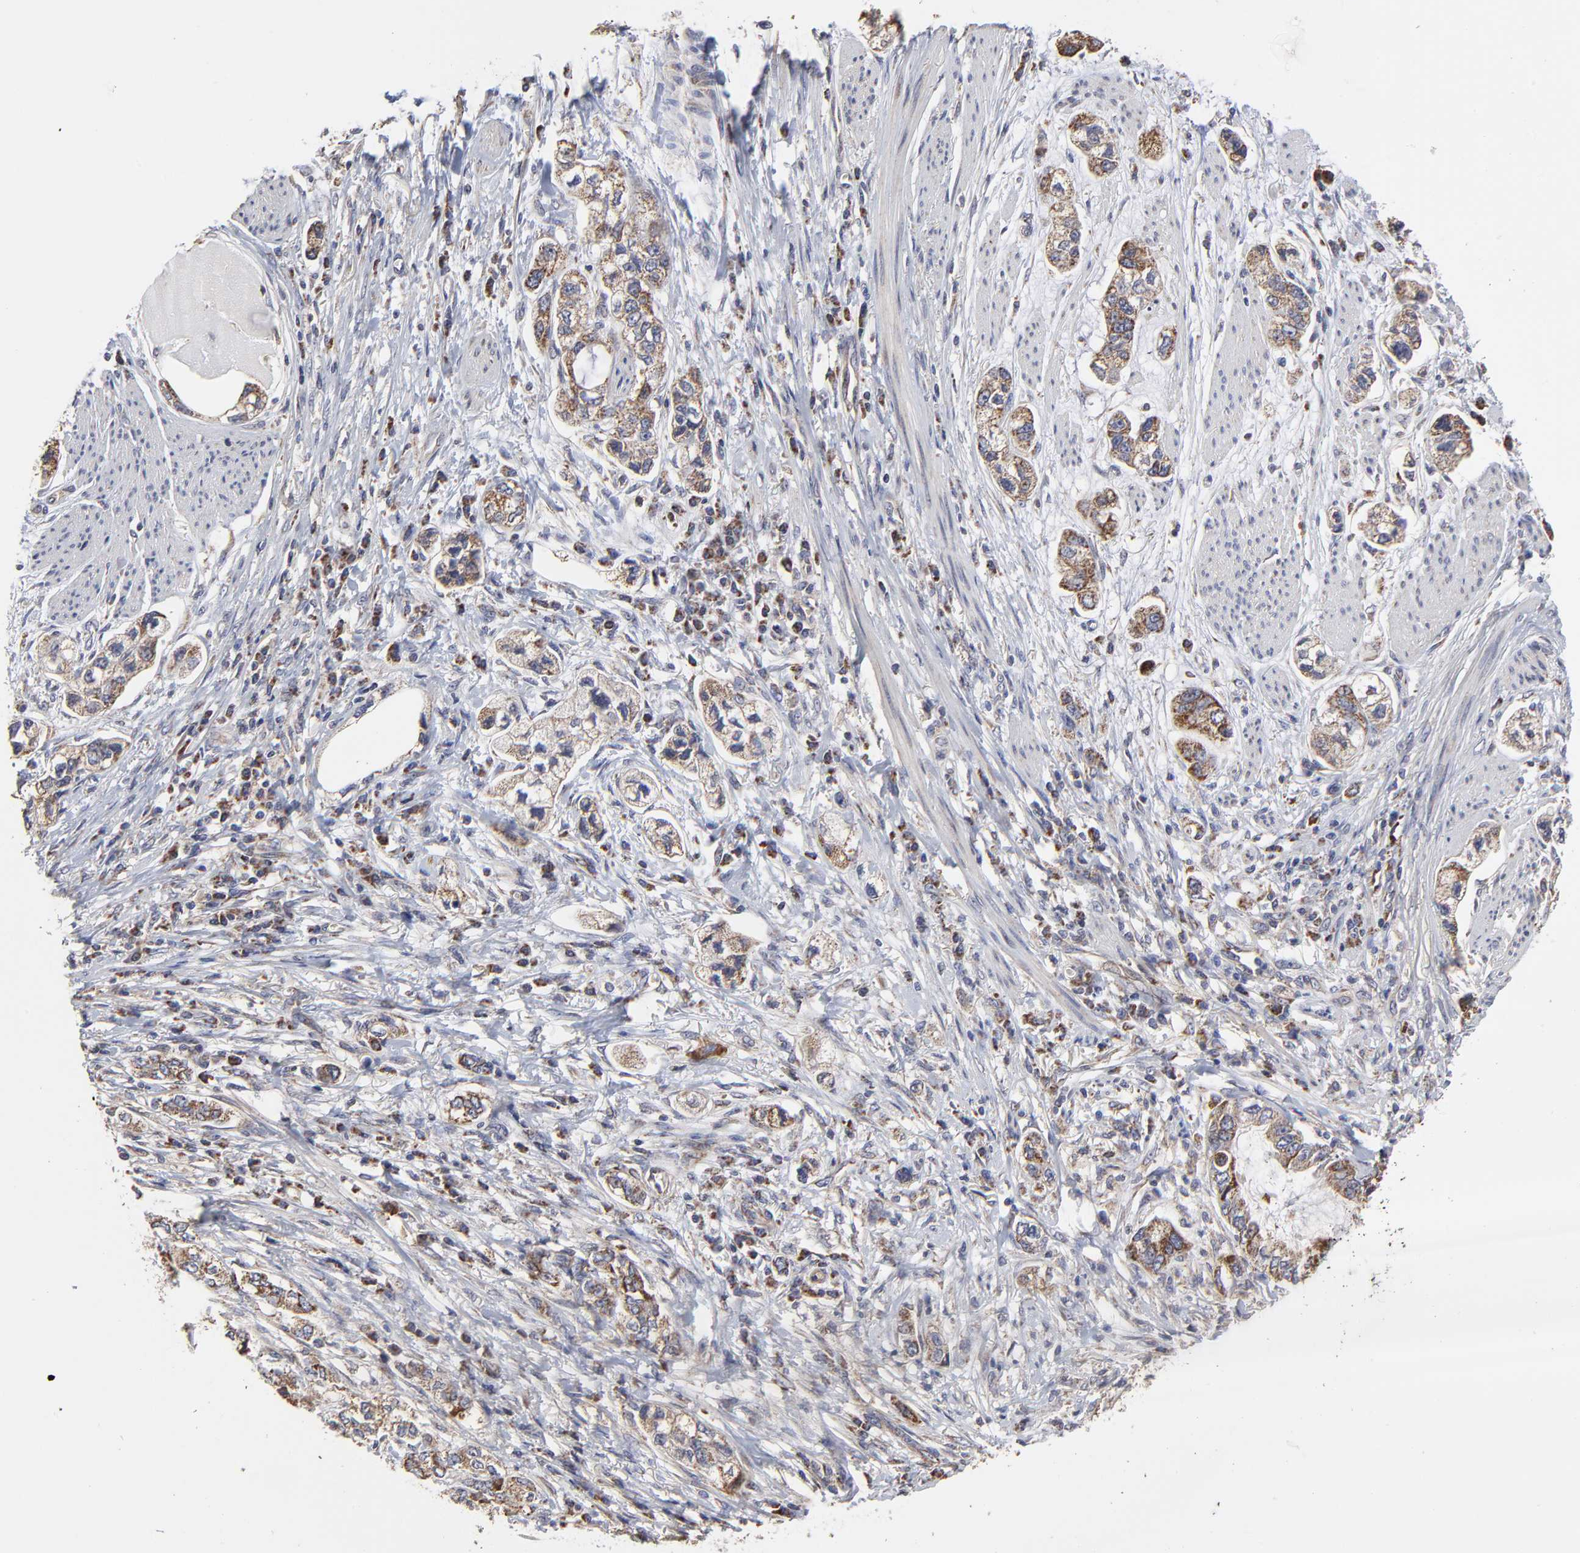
{"staining": {"intensity": "weak", "quantity": ">75%", "location": "cytoplasmic/membranous"}, "tissue": "stomach cancer", "cell_type": "Tumor cells", "image_type": "cancer", "snomed": [{"axis": "morphology", "description": "Adenocarcinoma, NOS"}, {"axis": "topography", "description": "Stomach, lower"}], "caption": "Immunohistochemistry (IHC) (DAB (3,3'-diaminobenzidine)) staining of adenocarcinoma (stomach) displays weak cytoplasmic/membranous protein positivity in about >75% of tumor cells.", "gene": "ZNF550", "patient": {"sex": "female", "age": 93}}